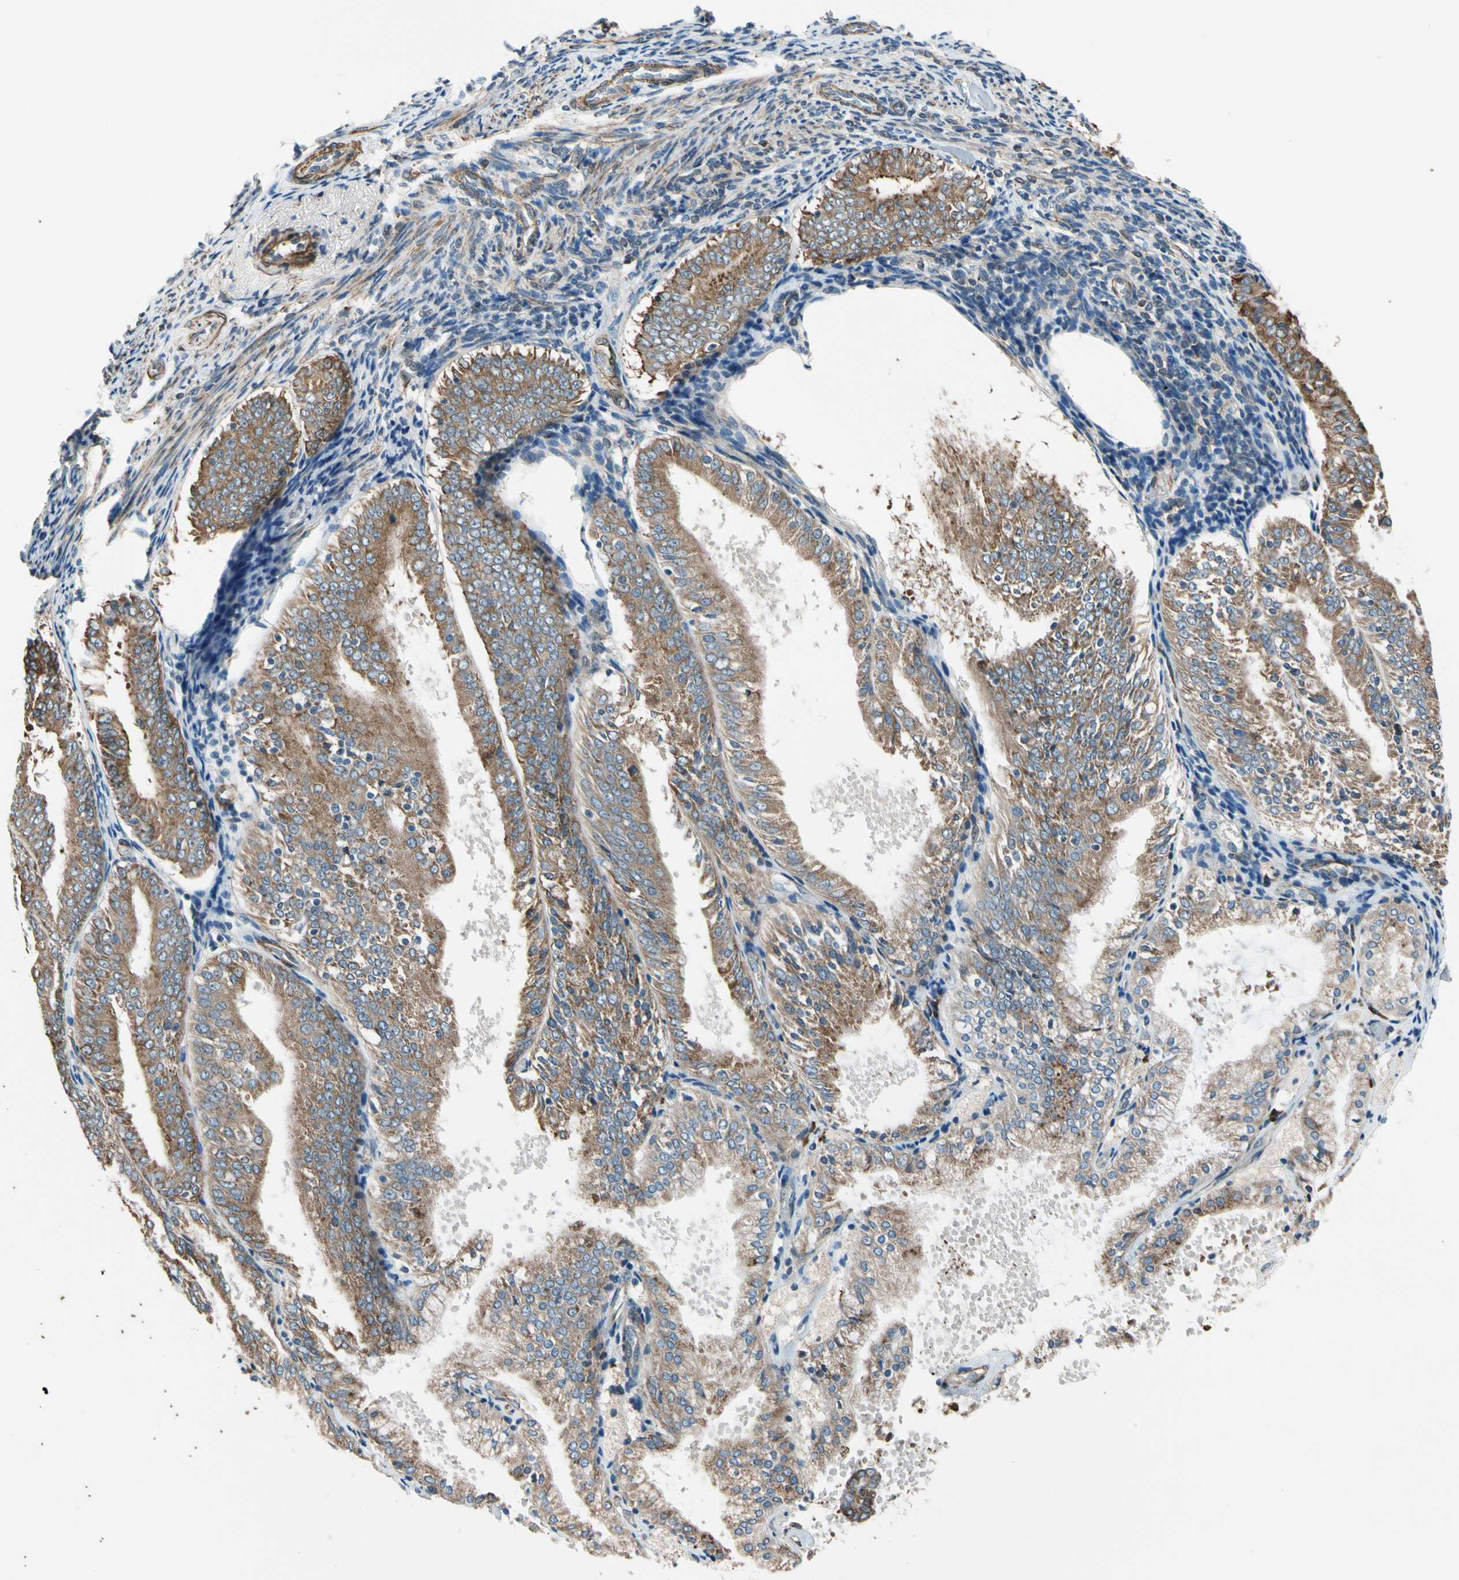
{"staining": {"intensity": "strong", "quantity": ">75%", "location": "cytoplasmic/membranous"}, "tissue": "endometrial cancer", "cell_type": "Tumor cells", "image_type": "cancer", "snomed": [{"axis": "morphology", "description": "Adenocarcinoma, NOS"}, {"axis": "topography", "description": "Endometrium"}], "caption": "Immunohistochemistry (IHC) histopathology image of endometrial cancer stained for a protein (brown), which exhibits high levels of strong cytoplasmic/membranous expression in about >75% of tumor cells.", "gene": "LIMK2", "patient": {"sex": "female", "age": 63}}